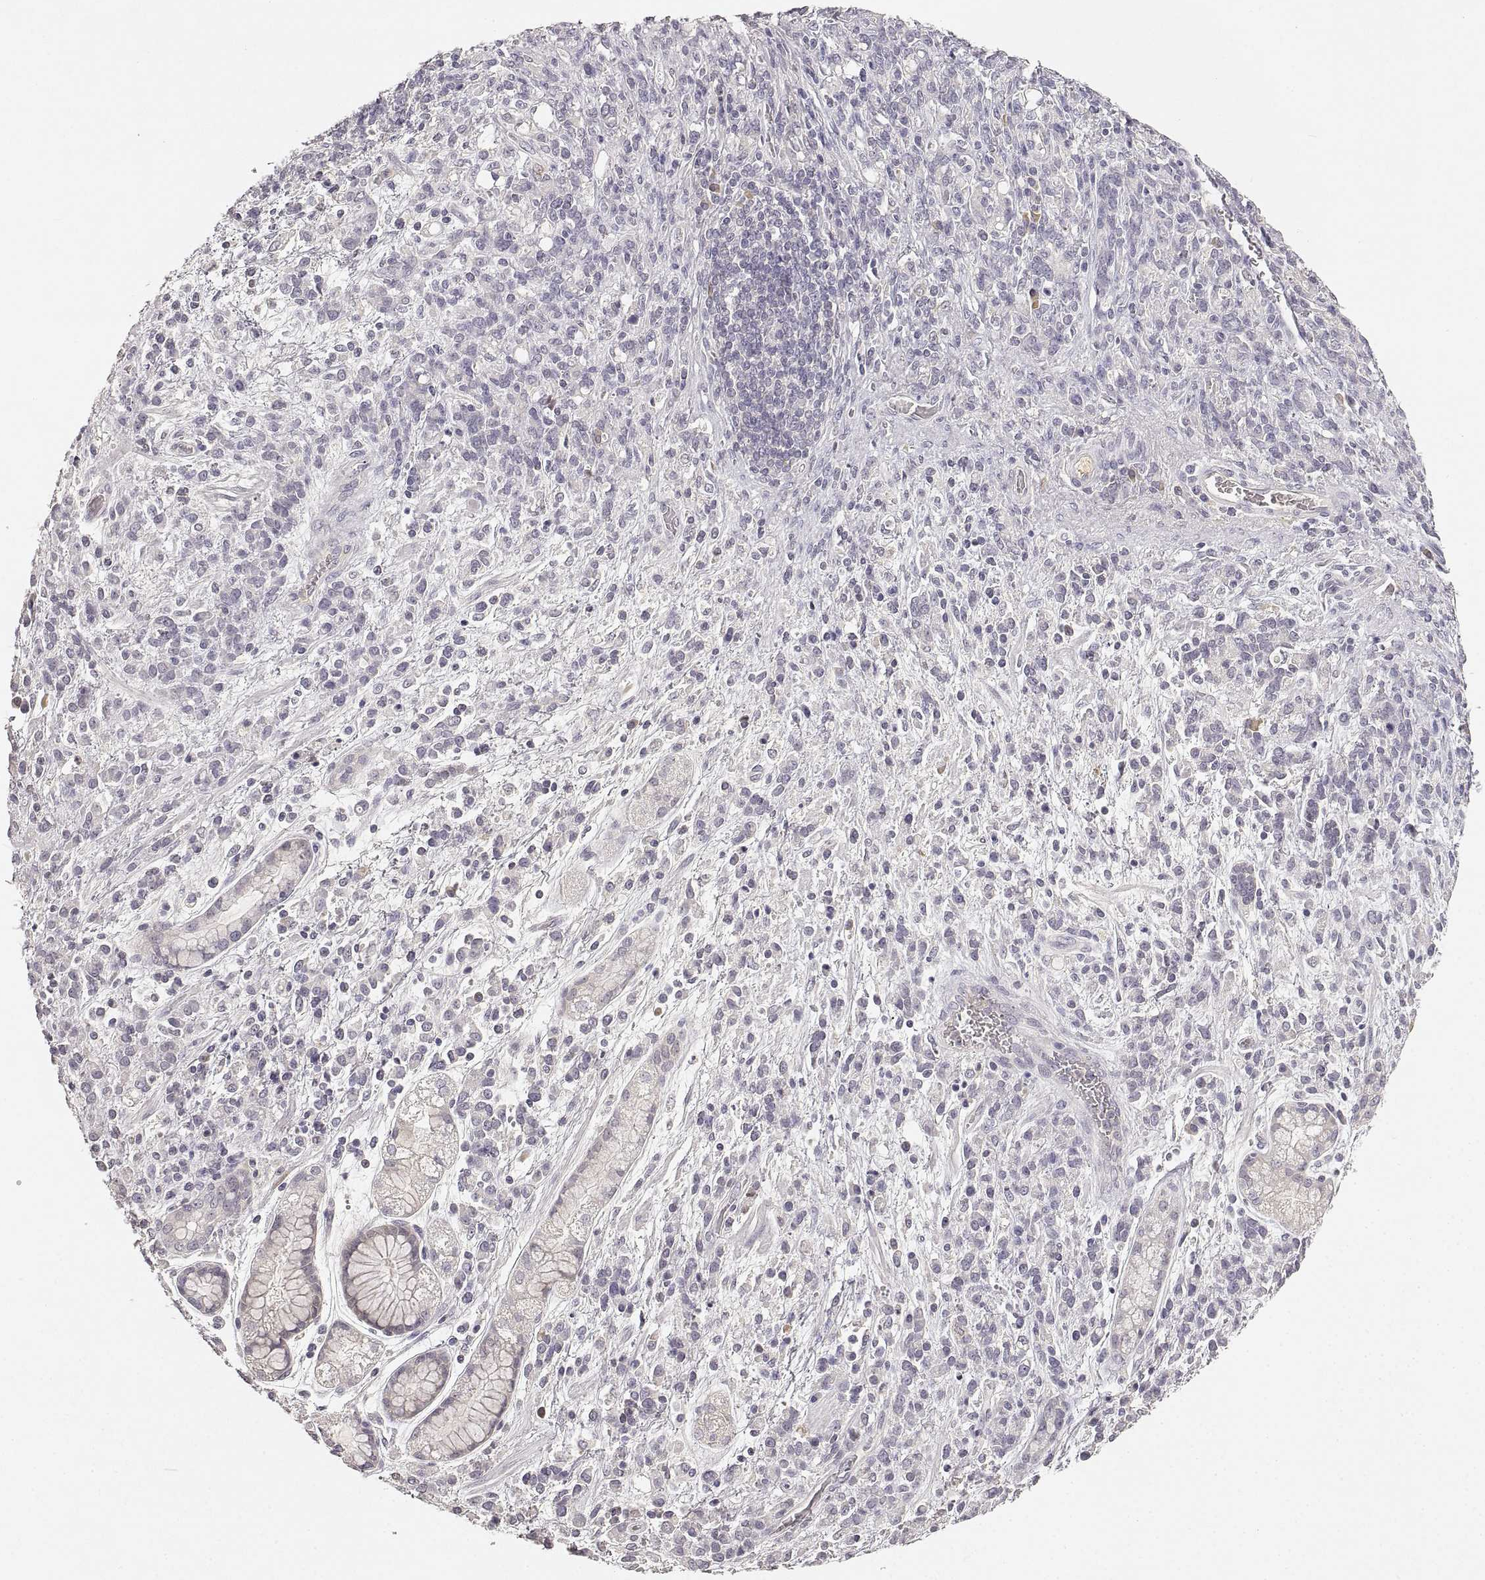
{"staining": {"intensity": "negative", "quantity": "none", "location": "none"}, "tissue": "stomach cancer", "cell_type": "Tumor cells", "image_type": "cancer", "snomed": [{"axis": "morphology", "description": "Adenocarcinoma, NOS"}, {"axis": "topography", "description": "Stomach"}], "caption": "Immunohistochemistry (IHC) image of neoplastic tissue: human stomach adenocarcinoma stained with DAB (3,3'-diaminobenzidine) demonstrates no significant protein positivity in tumor cells.", "gene": "RUNDC3A", "patient": {"sex": "female", "age": 57}}